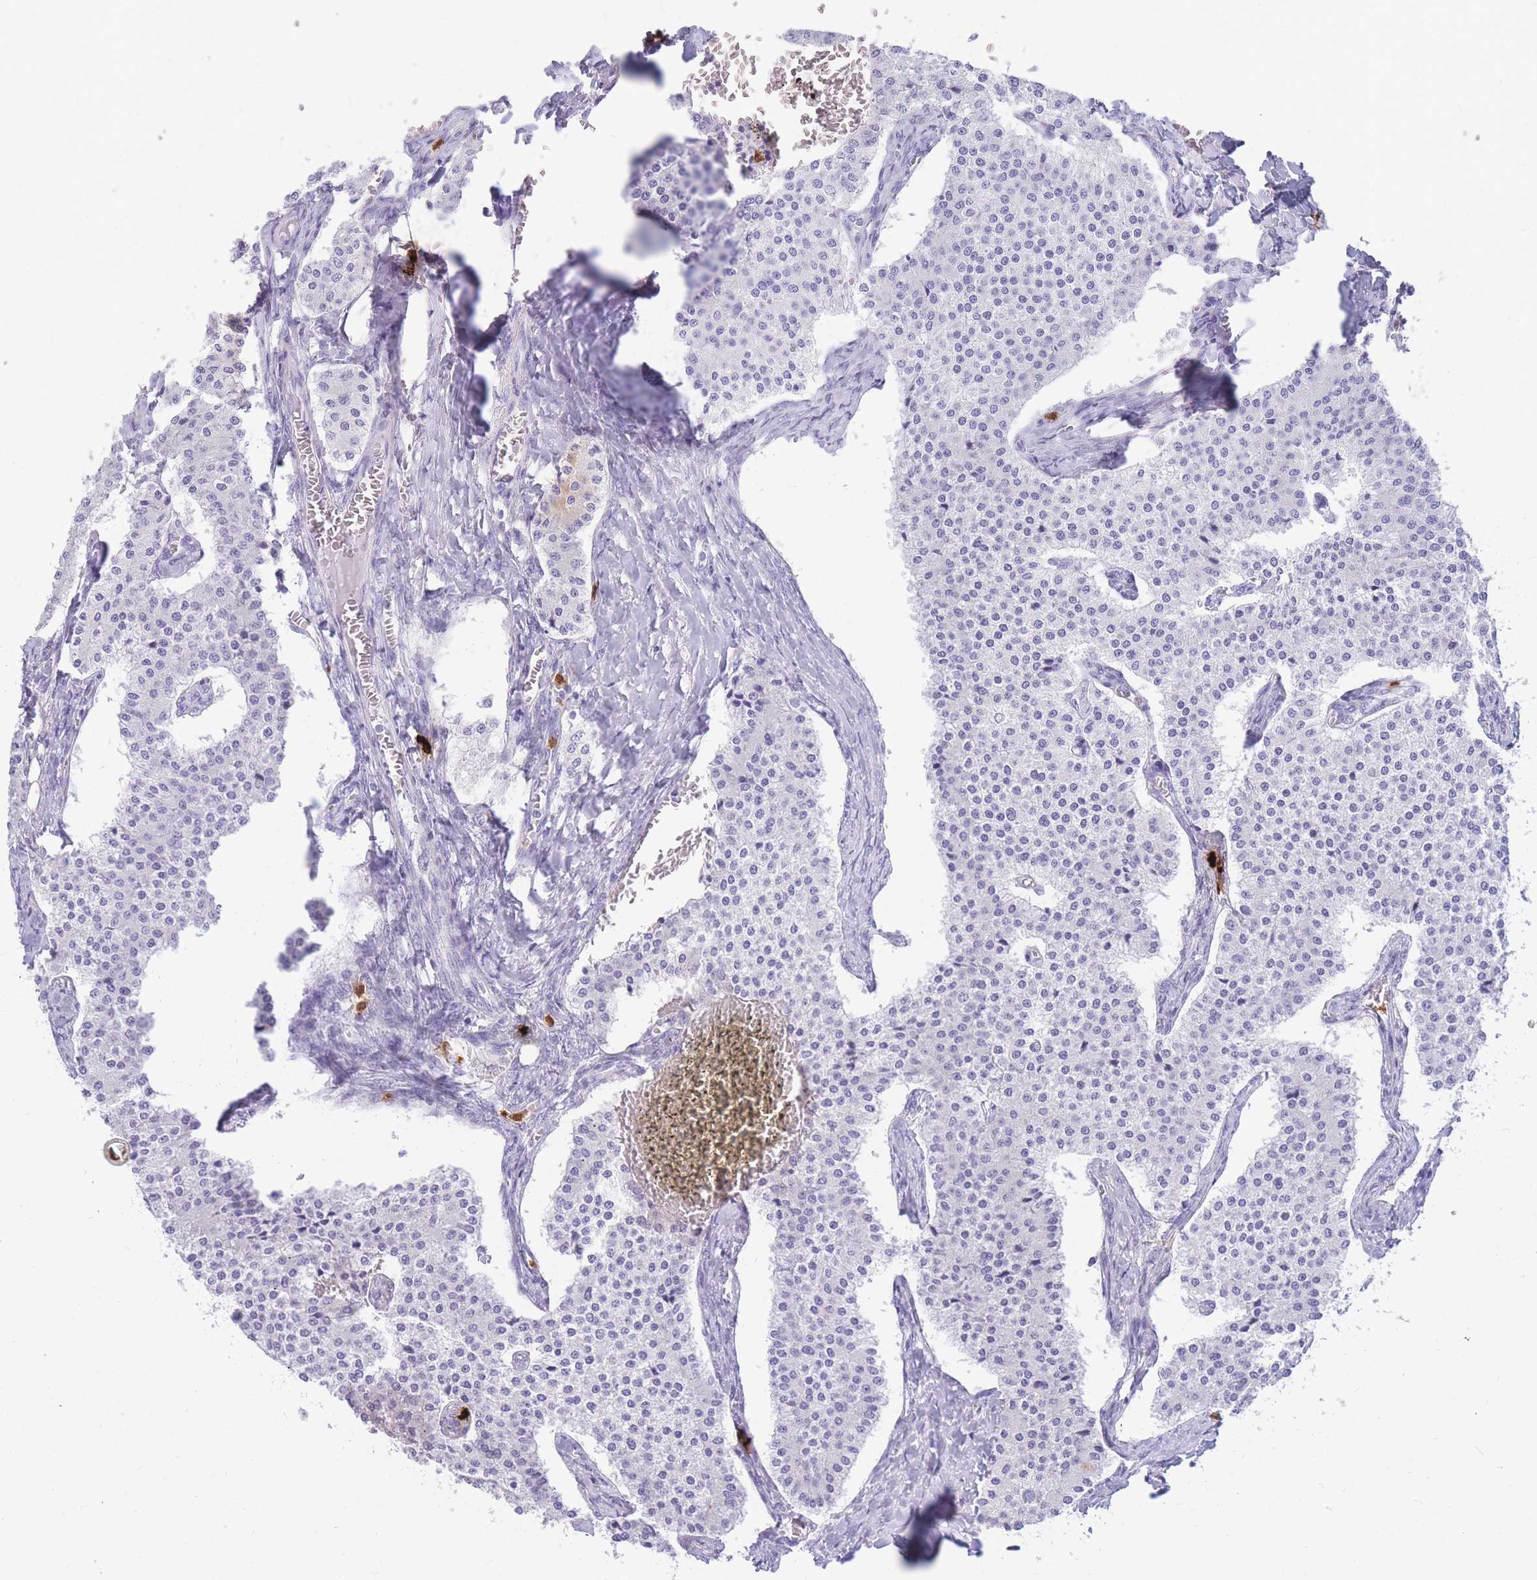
{"staining": {"intensity": "negative", "quantity": "none", "location": "none"}, "tissue": "carcinoid", "cell_type": "Tumor cells", "image_type": "cancer", "snomed": [{"axis": "morphology", "description": "Carcinoid, malignant, NOS"}, {"axis": "topography", "description": "Colon"}], "caption": "Carcinoid was stained to show a protein in brown. There is no significant expression in tumor cells.", "gene": "TPSAB1", "patient": {"sex": "female", "age": 52}}